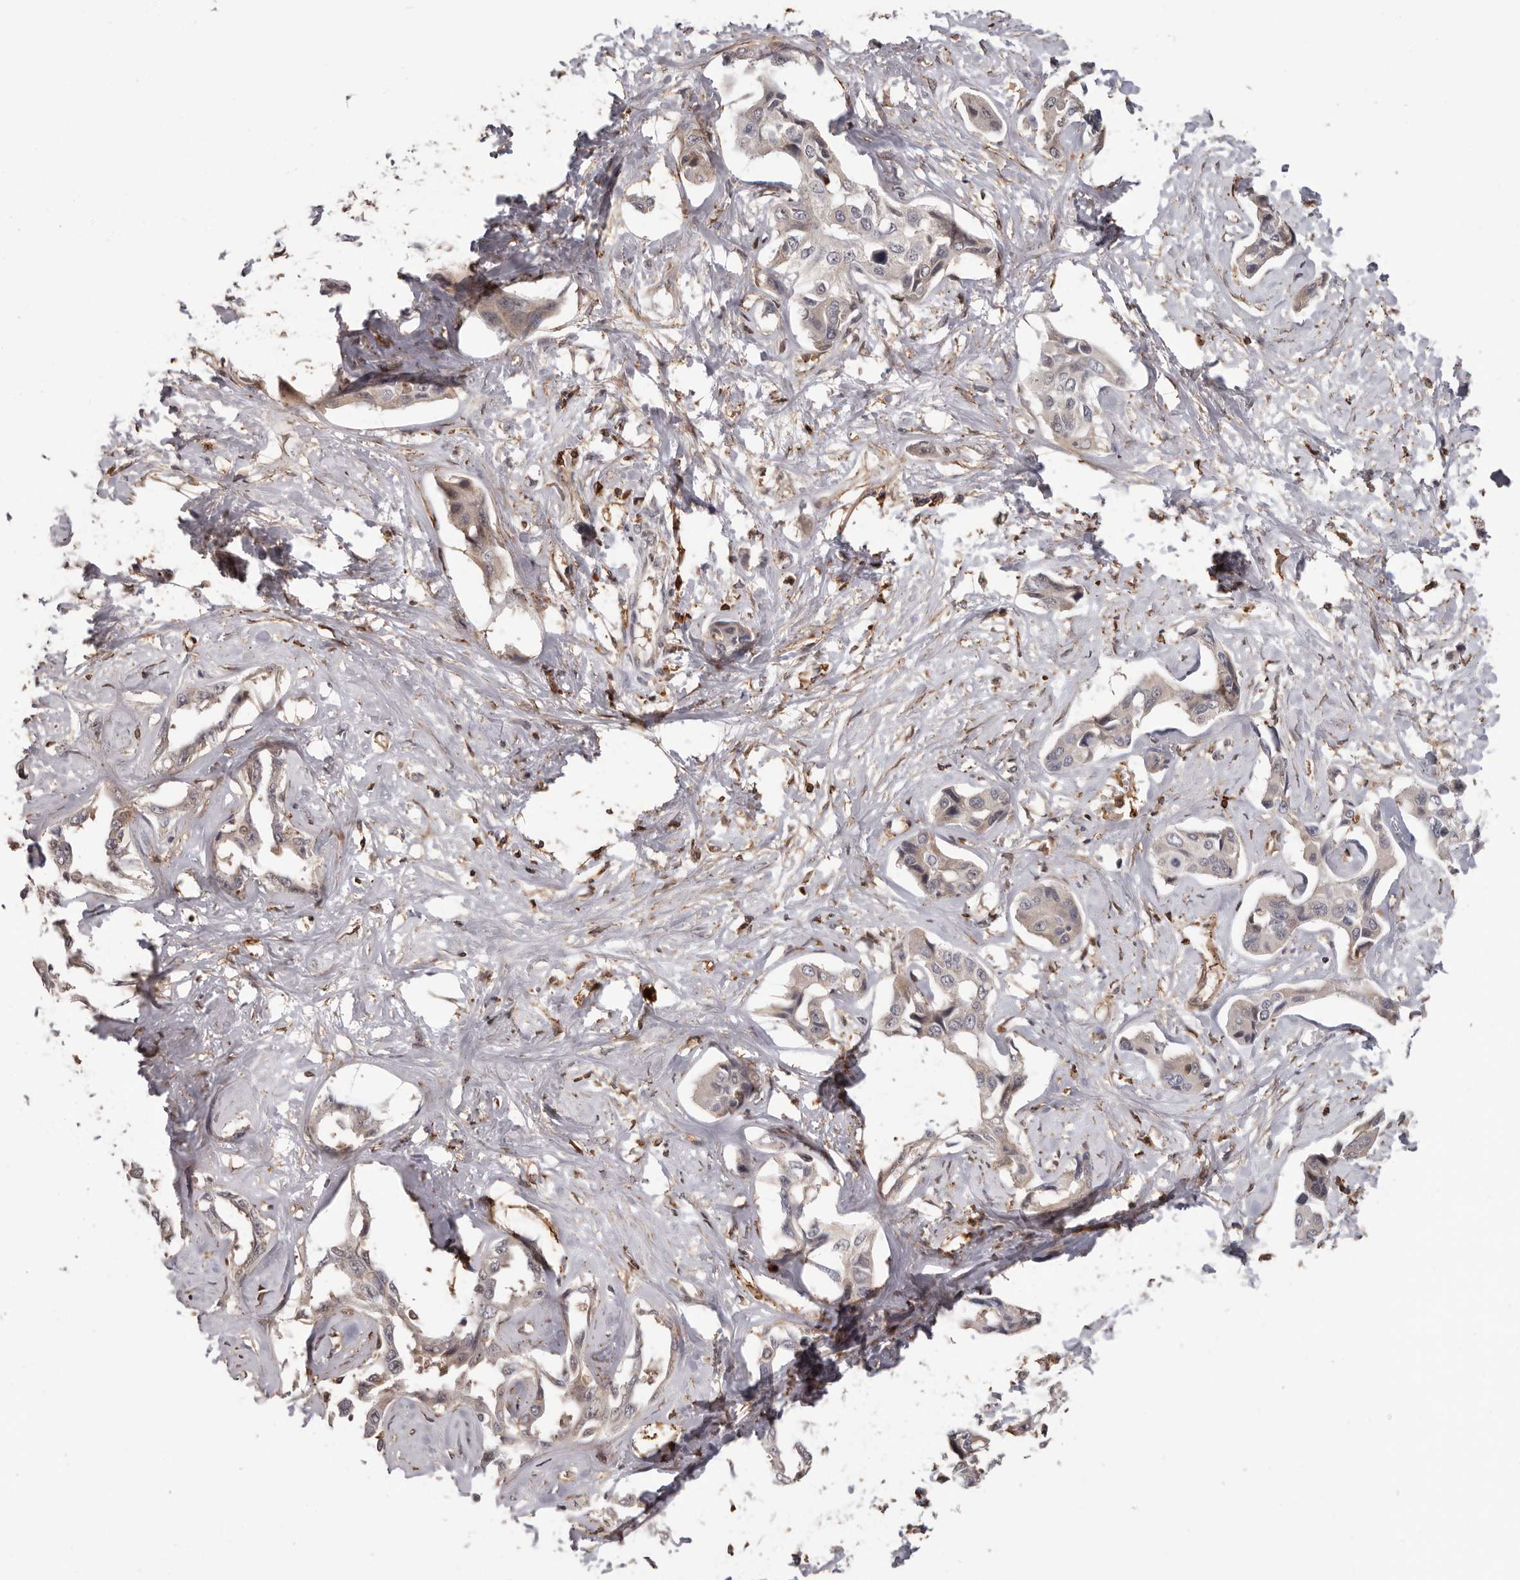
{"staining": {"intensity": "negative", "quantity": "none", "location": "none"}, "tissue": "liver cancer", "cell_type": "Tumor cells", "image_type": "cancer", "snomed": [{"axis": "morphology", "description": "Cholangiocarcinoma"}, {"axis": "topography", "description": "Liver"}], "caption": "High power microscopy micrograph of an immunohistochemistry image of liver cancer (cholangiocarcinoma), revealing no significant positivity in tumor cells.", "gene": "PRR12", "patient": {"sex": "male", "age": 59}}